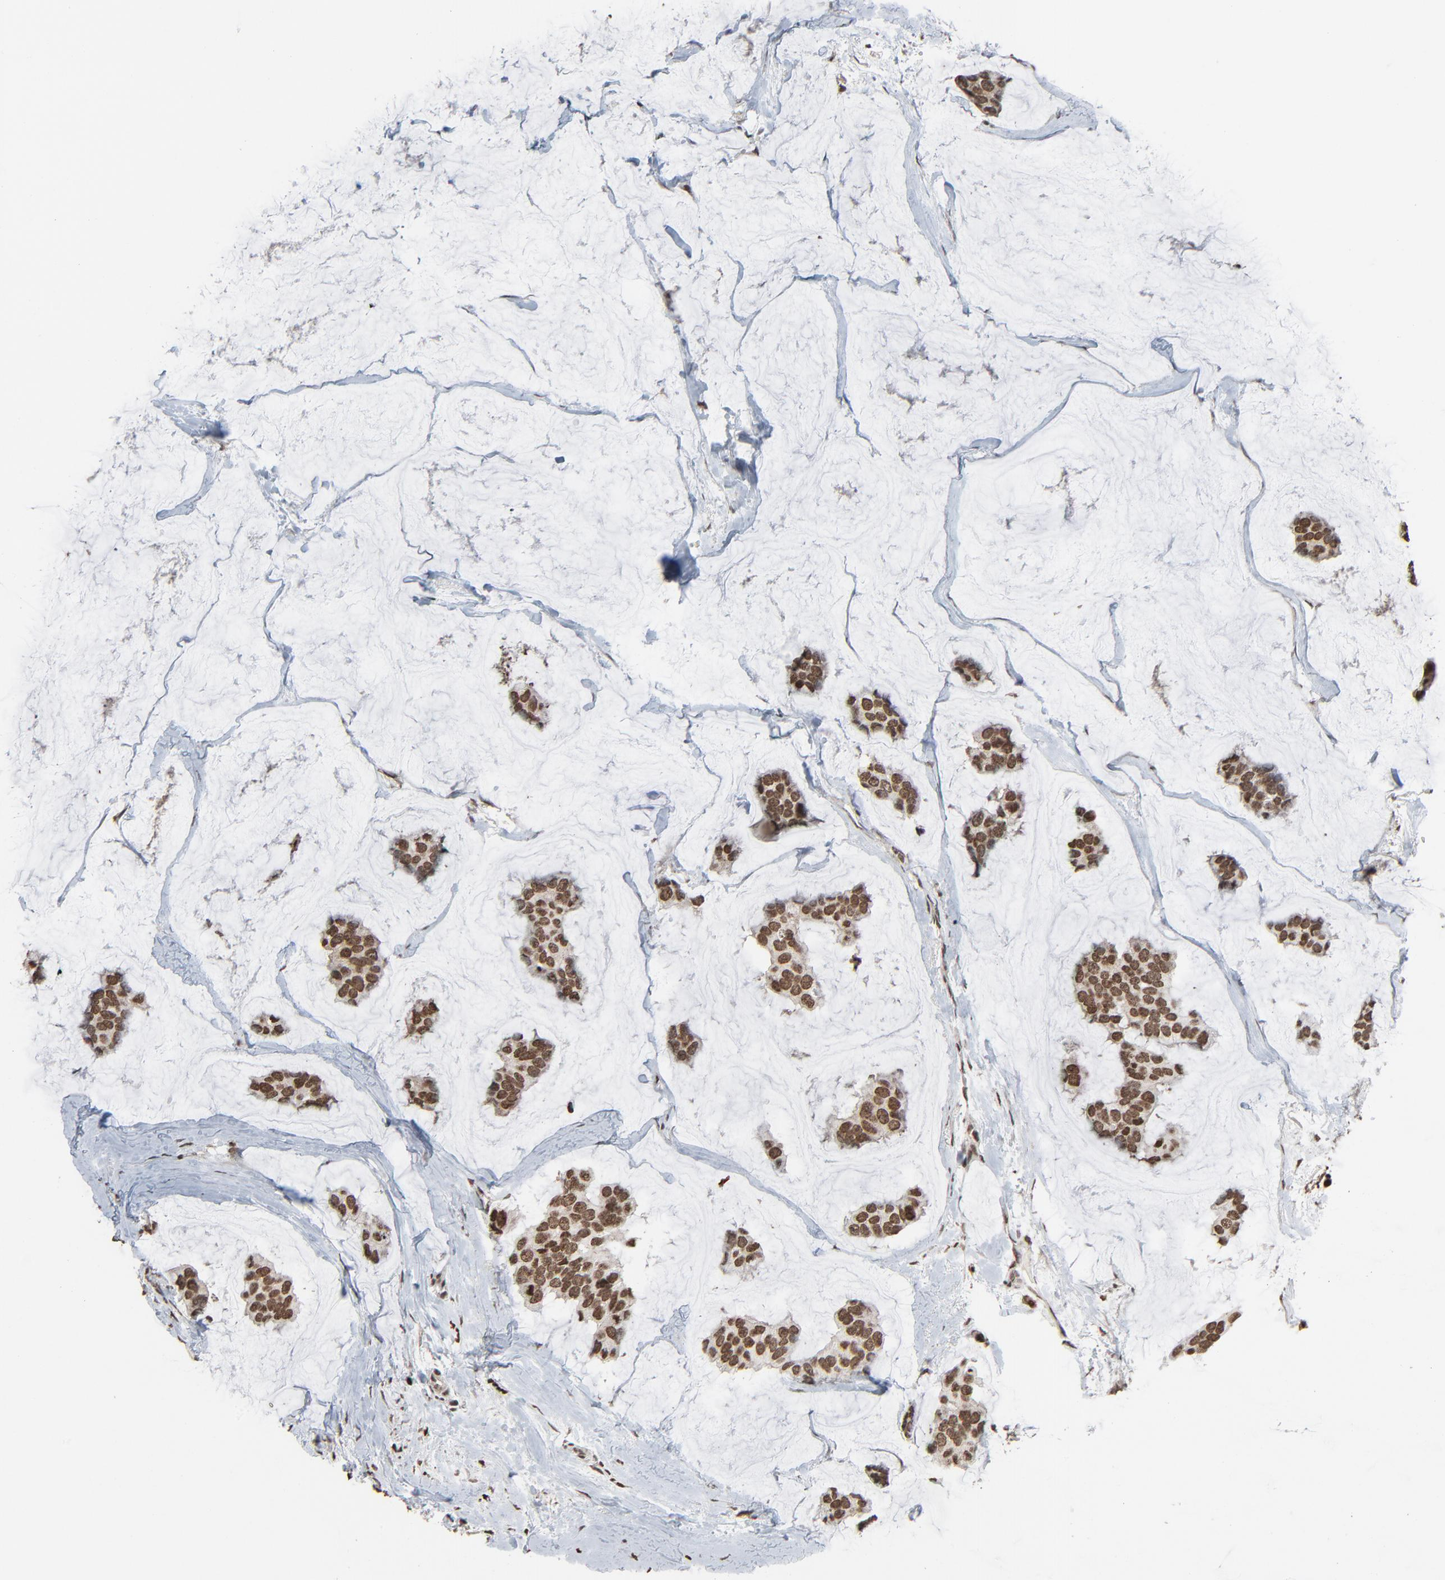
{"staining": {"intensity": "moderate", "quantity": ">75%", "location": "nuclear"}, "tissue": "breast cancer", "cell_type": "Tumor cells", "image_type": "cancer", "snomed": [{"axis": "morphology", "description": "Normal tissue, NOS"}, {"axis": "morphology", "description": "Duct carcinoma"}, {"axis": "topography", "description": "Breast"}], "caption": "Immunohistochemical staining of breast cancer displays medium levels of moderate nuclear protein staining in approximately >75% of tumor cells. (IHC, brightfield microscopy, high magnification).", "gene": "RPS6KA3", "patient": {"sex": "female", "age": 50}}